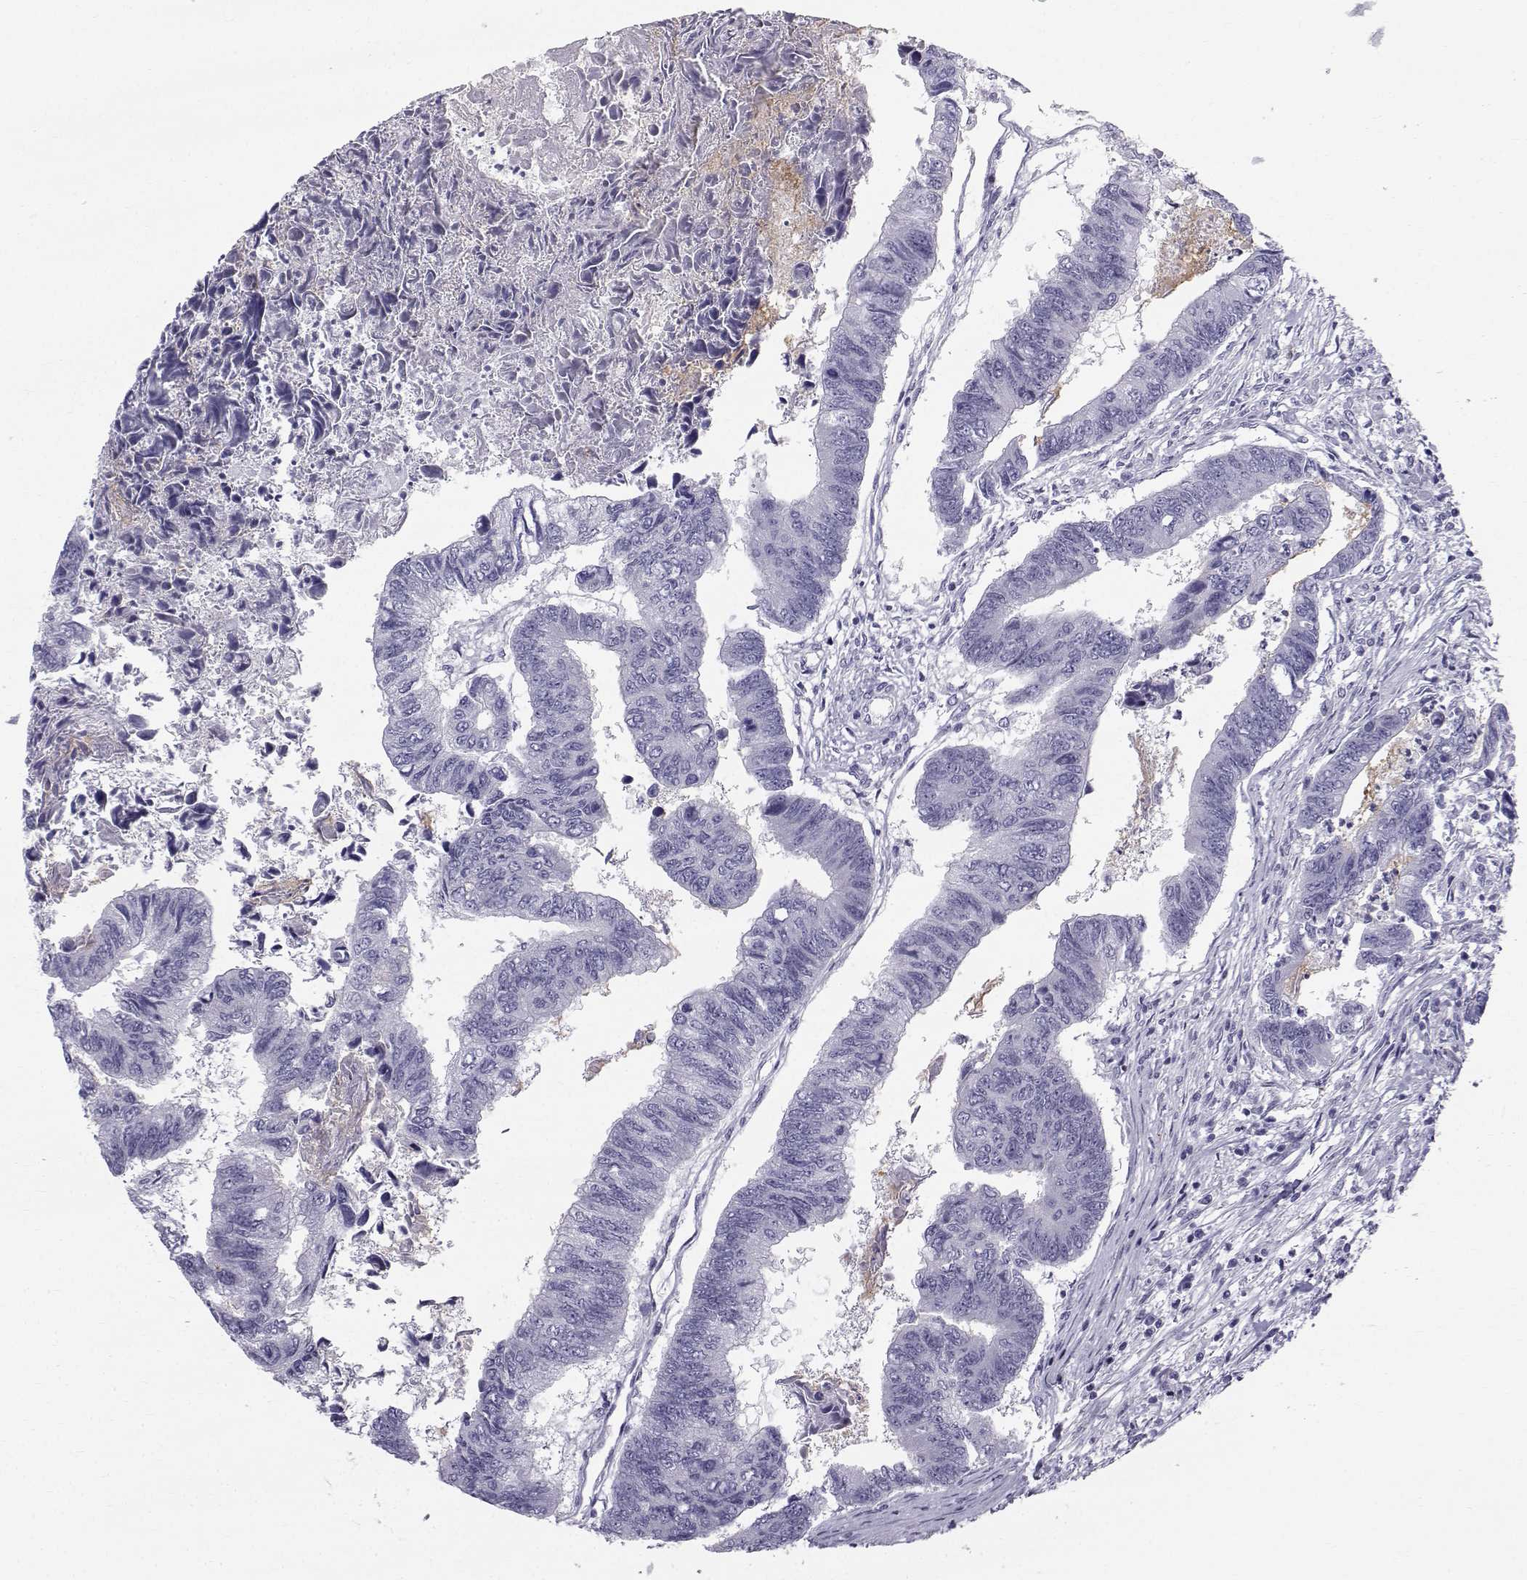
{"staining": {"intensity": "negative", "quantity": "none", "location": "none"}, "tissue": "colorectal cancer", "cell_type": "Tumor cells", "image_type": "cancer", "snomed": [{"axis": "morphology", "description": "Adenocarcinoma, NOS"}, {"axis": "topography", "description": "Colon"}], "caption": "IHC photomicrograph of human colorectal cancer stained for a protein (brown), which demonstrates no expression in tumor cells.", "gene": "CALCR", "patient": {"sex": "female", "age": 65}}